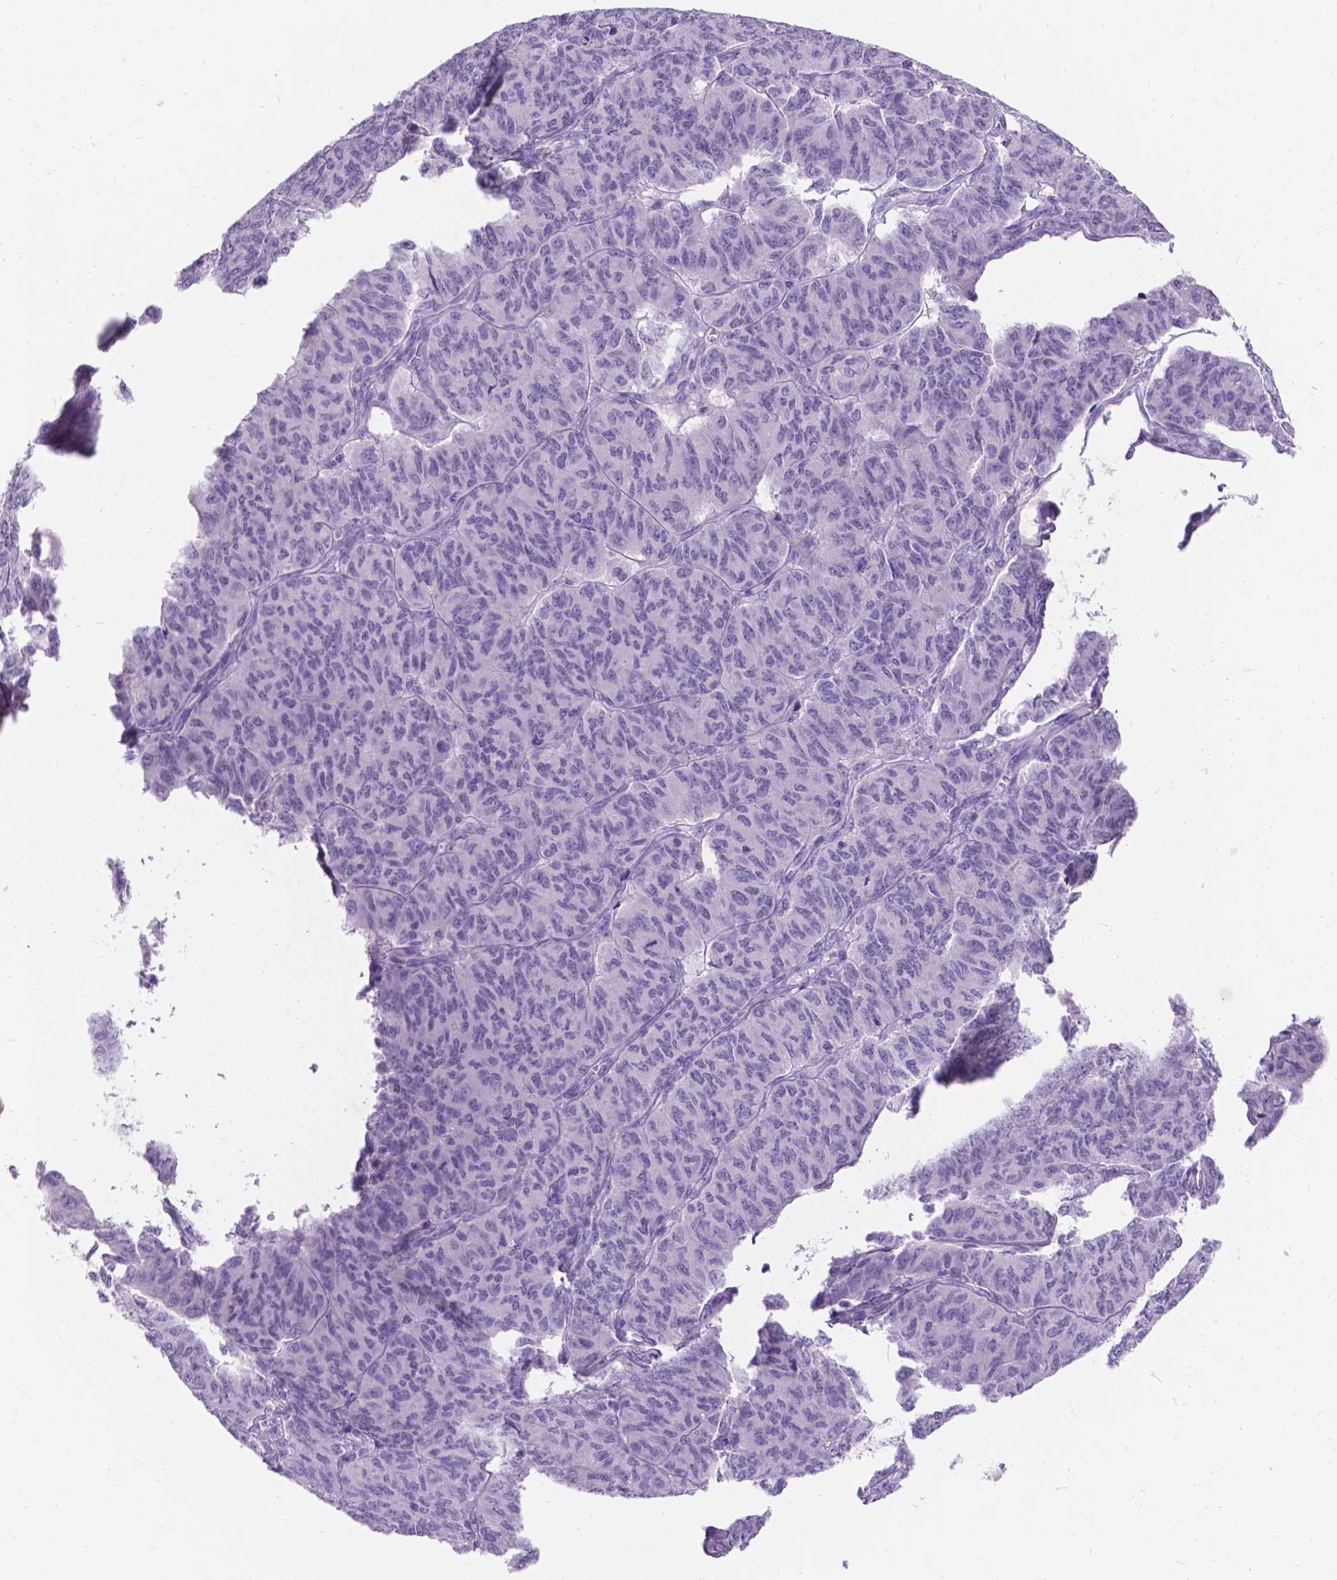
{"staining": {"intensity": "negative", "quantity": "none", "location": "none"}, "tissue": "ovarian cancer", "cell_type": "Tumor cells", "image_type": "cancer", "snomed": [{"axis": "morphology", "description": "Carcinoma, endometroid"}, {"axis": "topography", "description": "Ovary"}], "caption": "Immunohistochemistry (IHC) photomicrograph of ovarian cancer (endometroid carcinoma) stained for a protein (brown), which shows no staining in tumor cells. (IHC, brightfield microscopy, high magnification).", "gene": "GNRHR", "patient": {"sex": "female", "age": 80}}